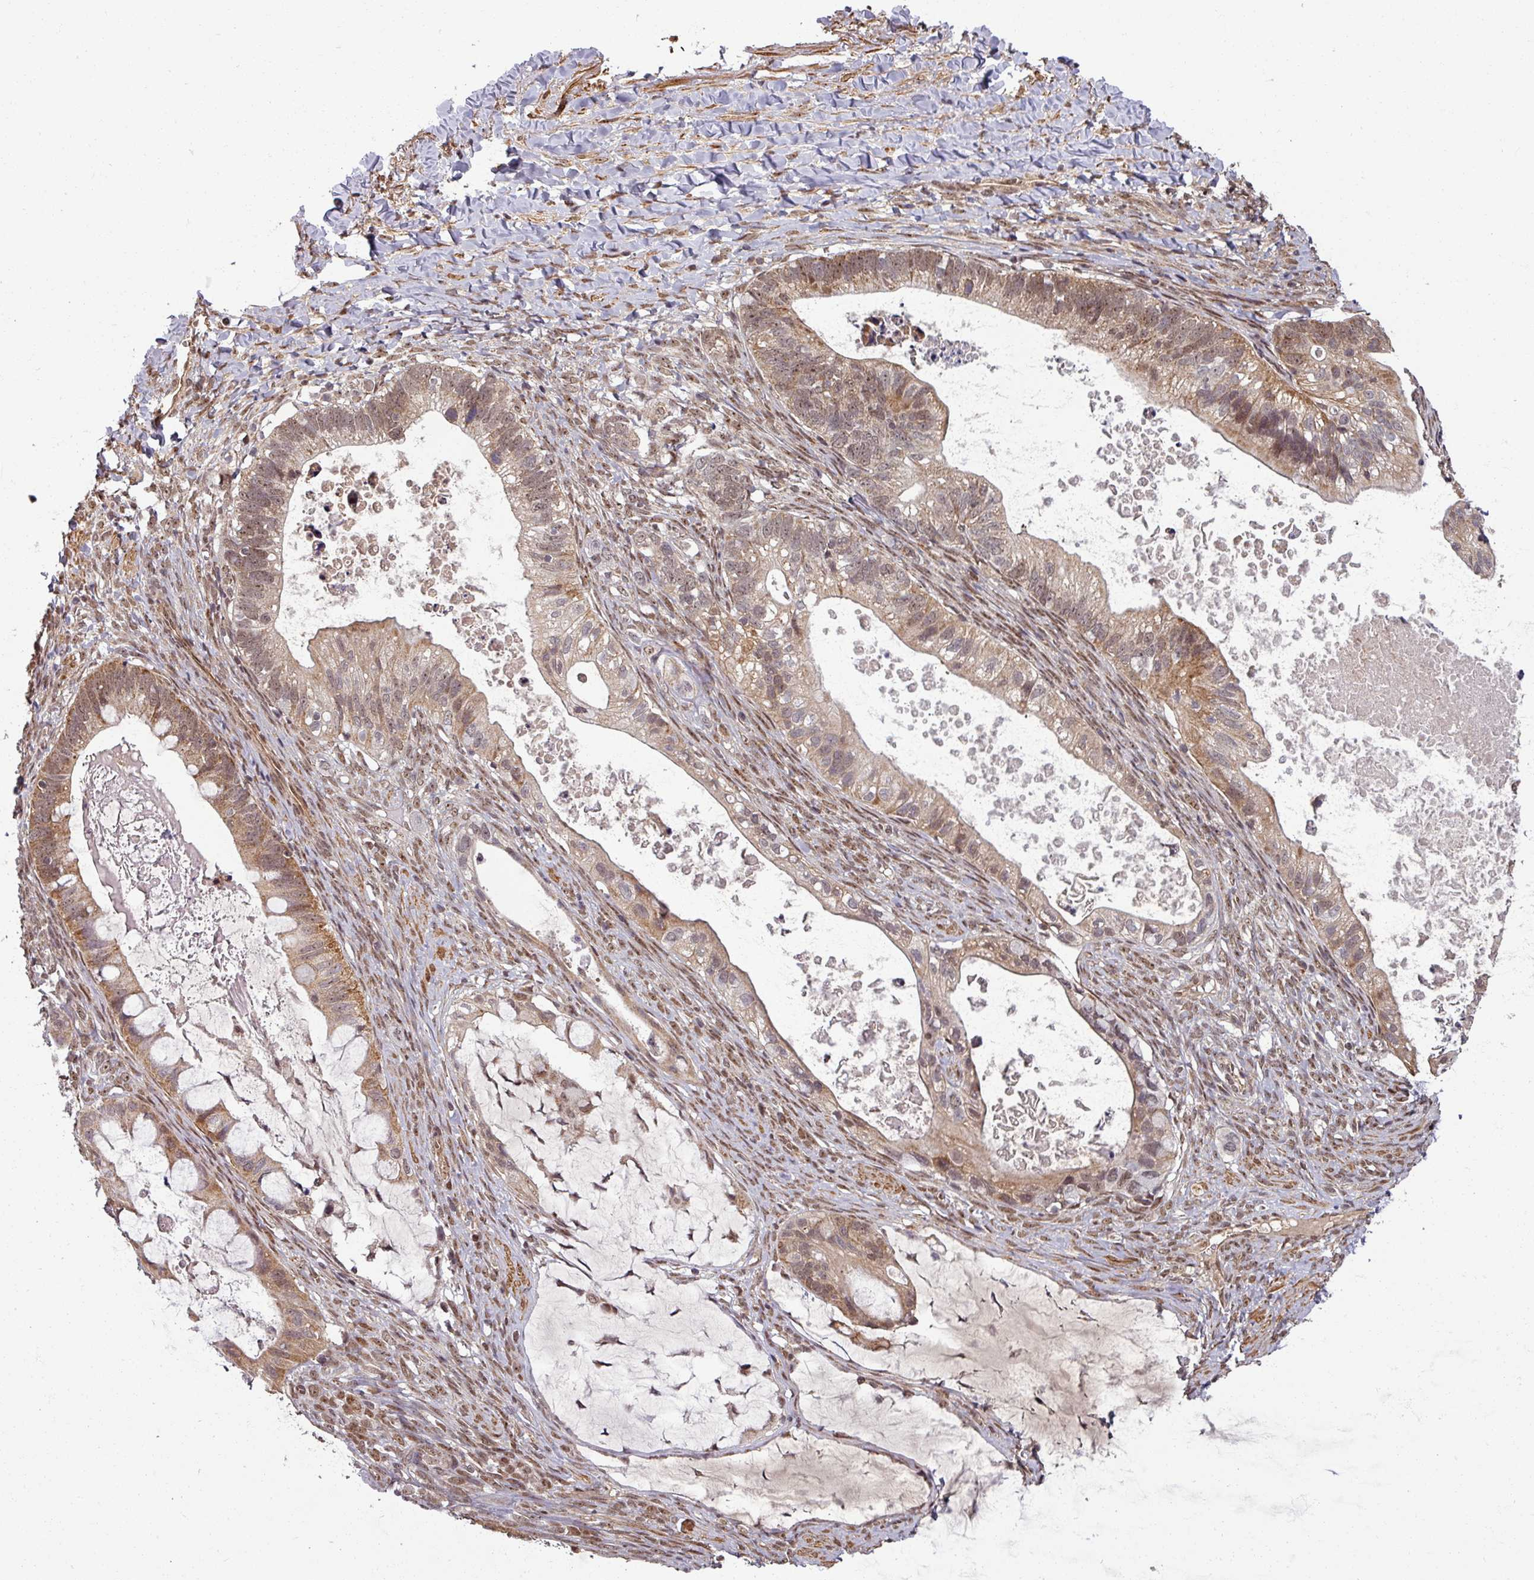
{"staining": {"intensity": "moderate", "quantity": ">75%", "location": "cytoplasmic/membranous,nuclear"}, "tissue": "ovarian cancer", "cell_type": "Tumor cells", "image_type": "cancer", "snomed": [{"axis": "morphology", "description": "Cystadenocarcinoma, mucinous, NOS"}, {"axis": "topography", "description": "Ovary"}], "caption": "DAB (3,3'-diaminobenzidine) immunohistochemical staining of ovarian cancer reveals moderate cytoplasmic/membranous and nuclear protein staining in approximately >75% of tumor cells. The staining is performed using DAB (3,3'-diaminobenzidine) brown chromogen to label protein expression. The nuclei are counter-stained blue using hematoxylin.", "gene": "SWI5", "patient": {"sex": "female", "age": 61}}